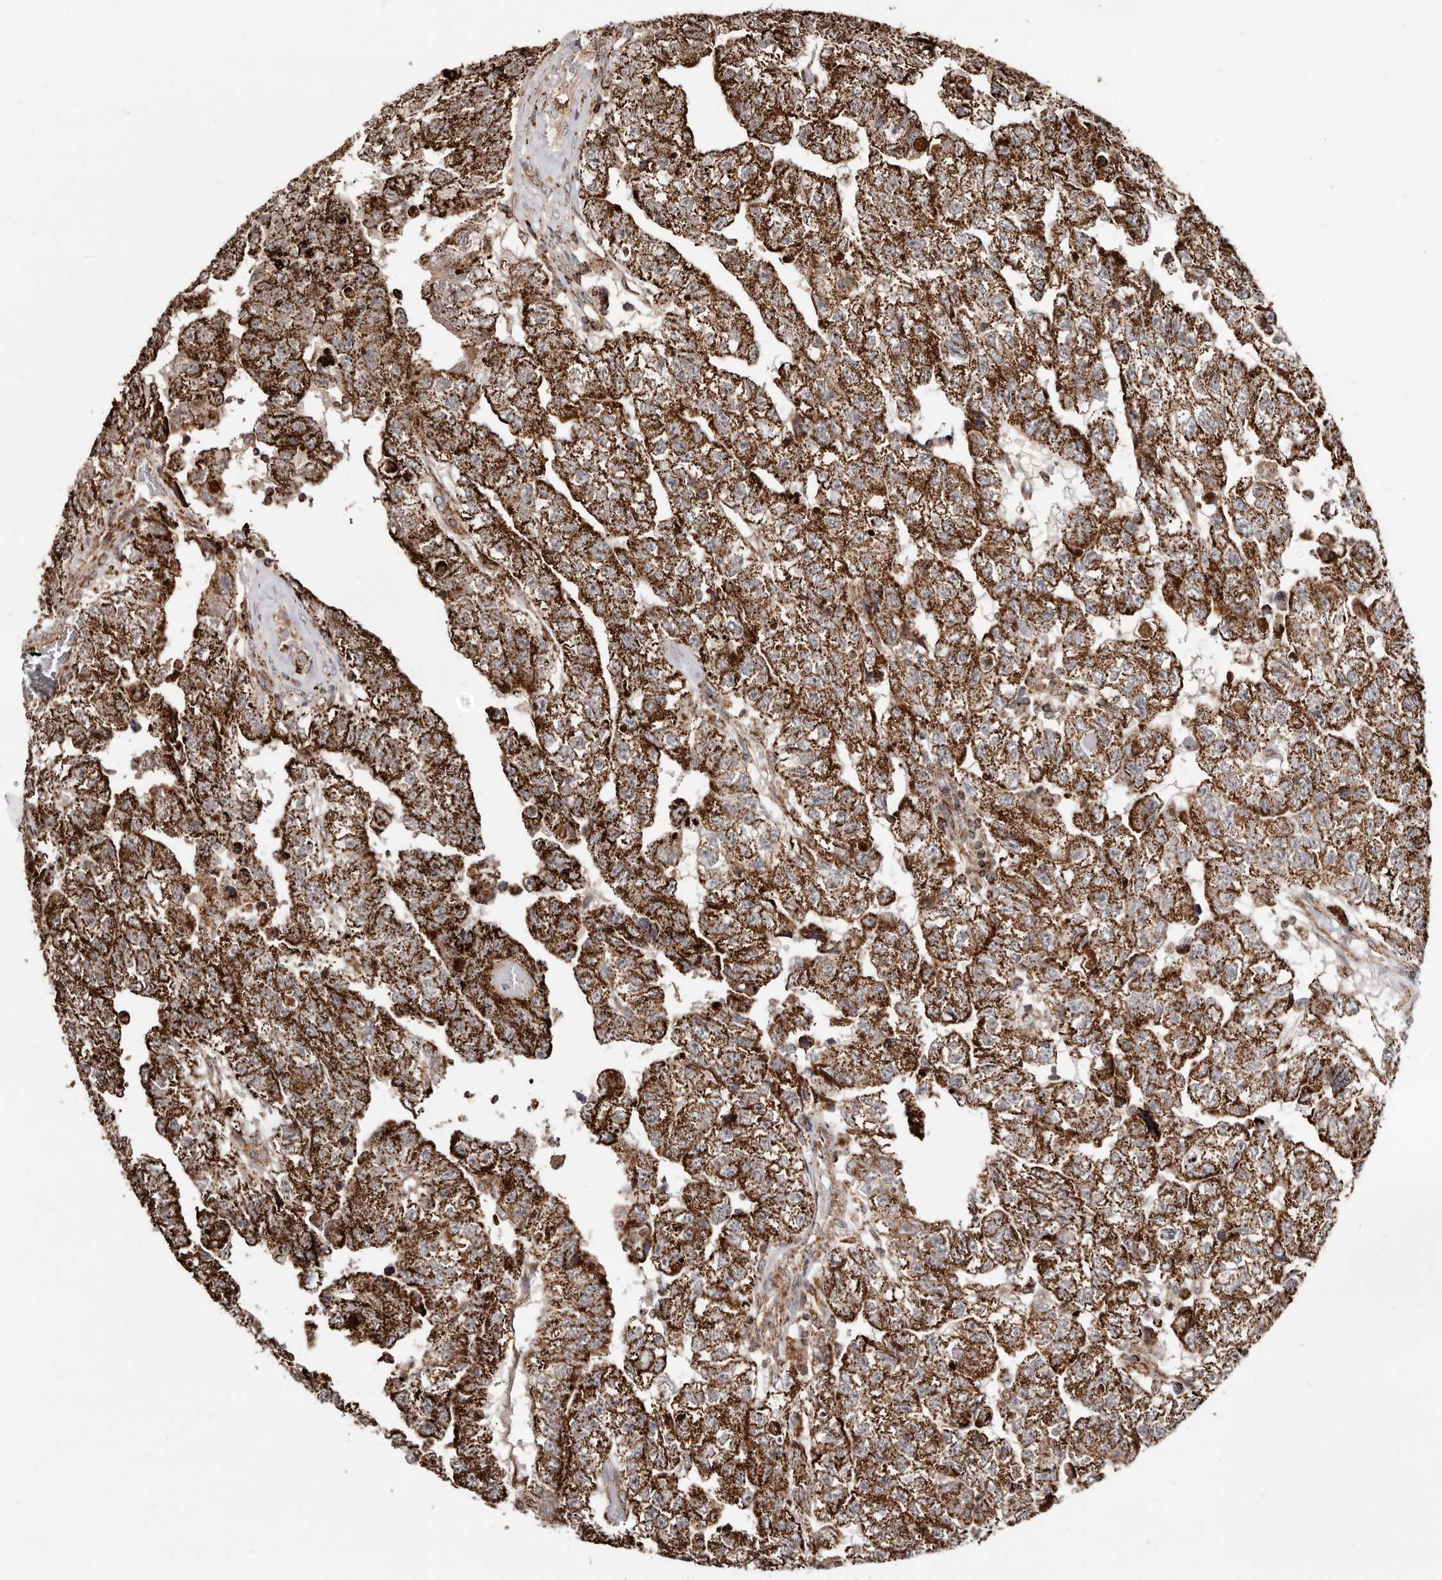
{"staining": {"intensity": "strong", "quantity": ">75%", "location": "cytoplasmic/membranous"}, "tissue": "testis cancer", "cell_type": "Tumor cells", "image_type": "cancer", "snomed": [{"axis": "morphology", "description": "Carcinoma, Embryonal, NOS"}, {"axis": "topography", "description": "Testis"}], "caption": "Immunohistochemical staining of human embryonal carcinoma (testis) demonstrates high levels of strong cytoplasmic/membranous protein positivity in approximately >75% of tumor cells.", "gene": "PRKACB", "patient": {"sex": "male", "age": 36}}